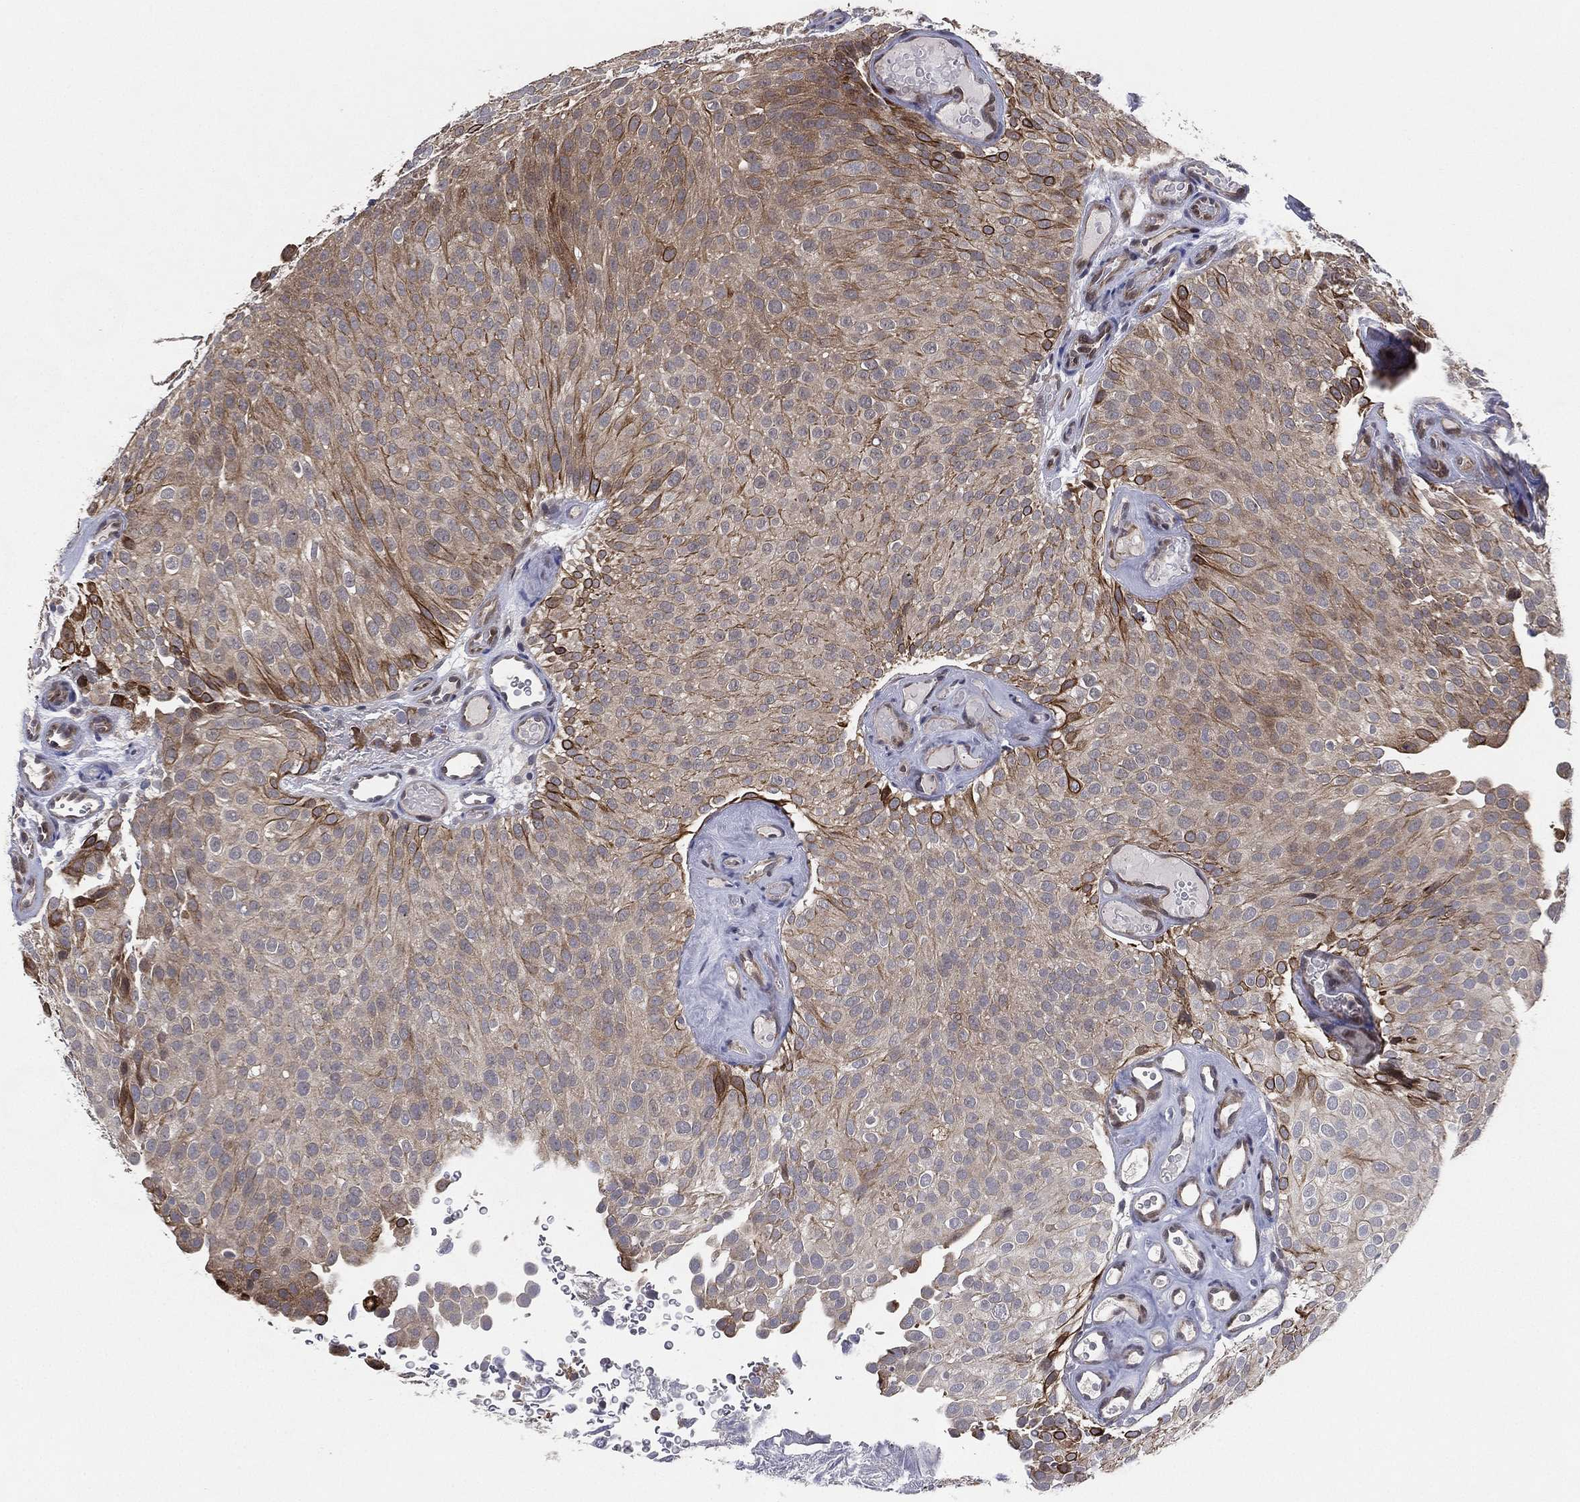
{"staining": {"intensity": "strong", "quantity": "<25%", "location": "cytoplasmic/membranous"}, "tissue": "urothelial cancer", "cell_type": "Tumor cells", "image_type": "cancer", "snomed": [{"axis": "morphology", "description": "Urothelial carcinoma, Low grade"}, {"axis": "topography", "description": "Urinary bladder"}], "caption": "Human low-grade urothelial carcinoma stained with a protein marker exhibits strong staining in tumor cells.", "gene": "KAT14", "patient": {"sex": "male", "age": 78}}